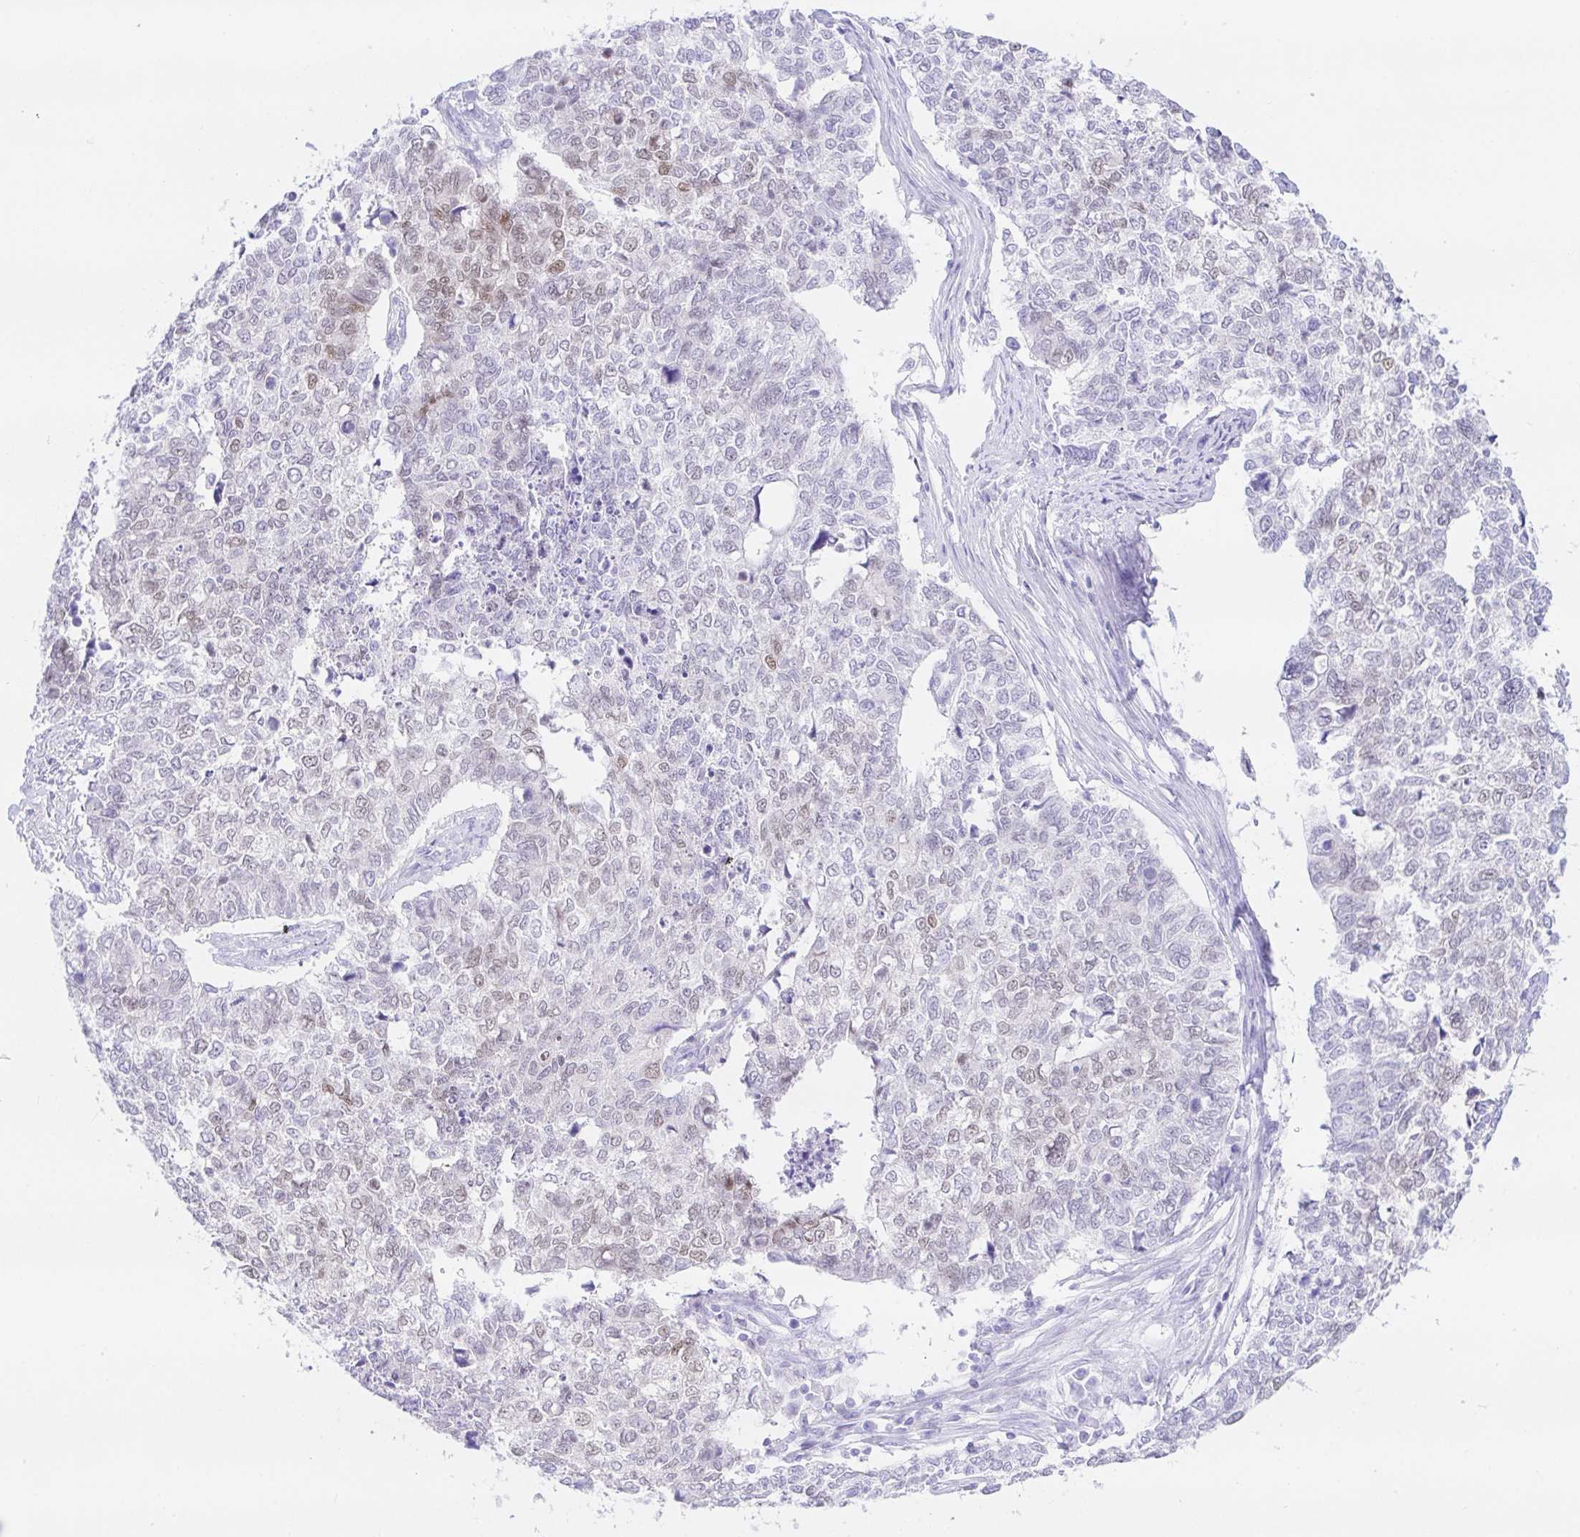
{"staining": {"intensity": "weak", "quantity": "<25%", "location": "nuclear"}, "tissue": "cervical cancer", "cell_type": "Tumor cells", "image_type": "cancer", "snomed": [{"axis": "morphology", "description": "Adenocarcinoma, NOS"}, {"axis": "topography", "description": "Cervix"}], "caption": "Immunohistochemistry photomicrograph of neoplastic tissue: adenocarcinoma (cervical) stained with DAB demonstrates no significant protein positivity in tumor cells. (Stains: DAB (3,3'-diaminobenzidine) IHC with hematoxylin counter stain, Microscopy: brightfield microscopy at high magnification).", "gene": "PAX8", "patient": {"sex": "female", "age": 63}}